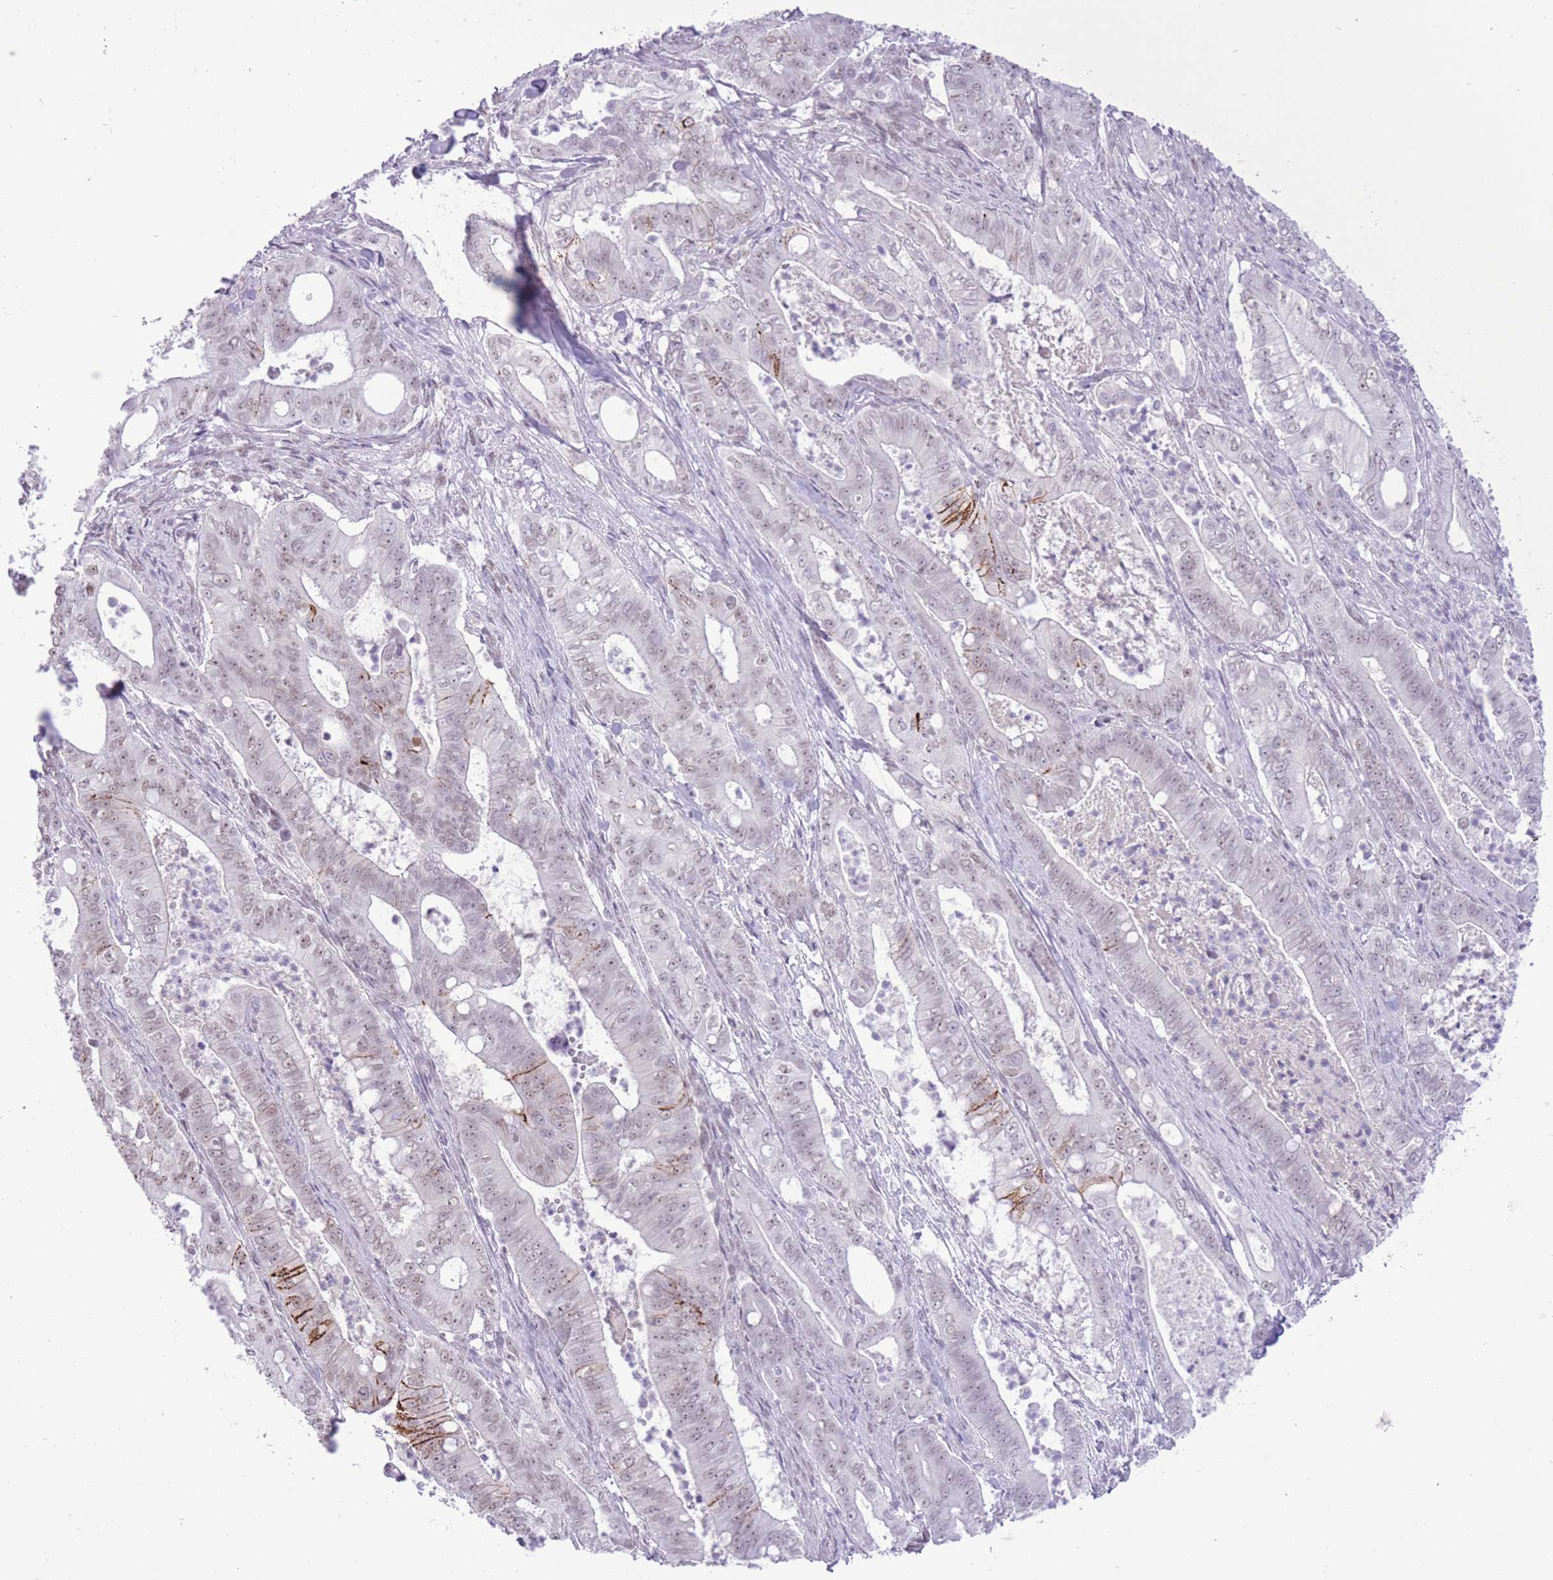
{"staining": {"intensity": "weak", "quantity": ">75%", "location": "nuclear"}, "tissue": "pancreatic cancer", "cell_type": "Tumor cells", "image_type": "cancer", "snomed": [{"axis": "morphology", "description": "Adenocarcinoma, NOS"}, {"axis": "topography", "description": "Pancreas"}], "caption": "Pancreatic adenocarcinoma stained for a protein reveals weak nuclear positivity in tumor cells. The protein is shown in brown color, while the nuclei are stained blue.", "gene": "ZBED5", "patient": {"sex": "male", "age": 71}}